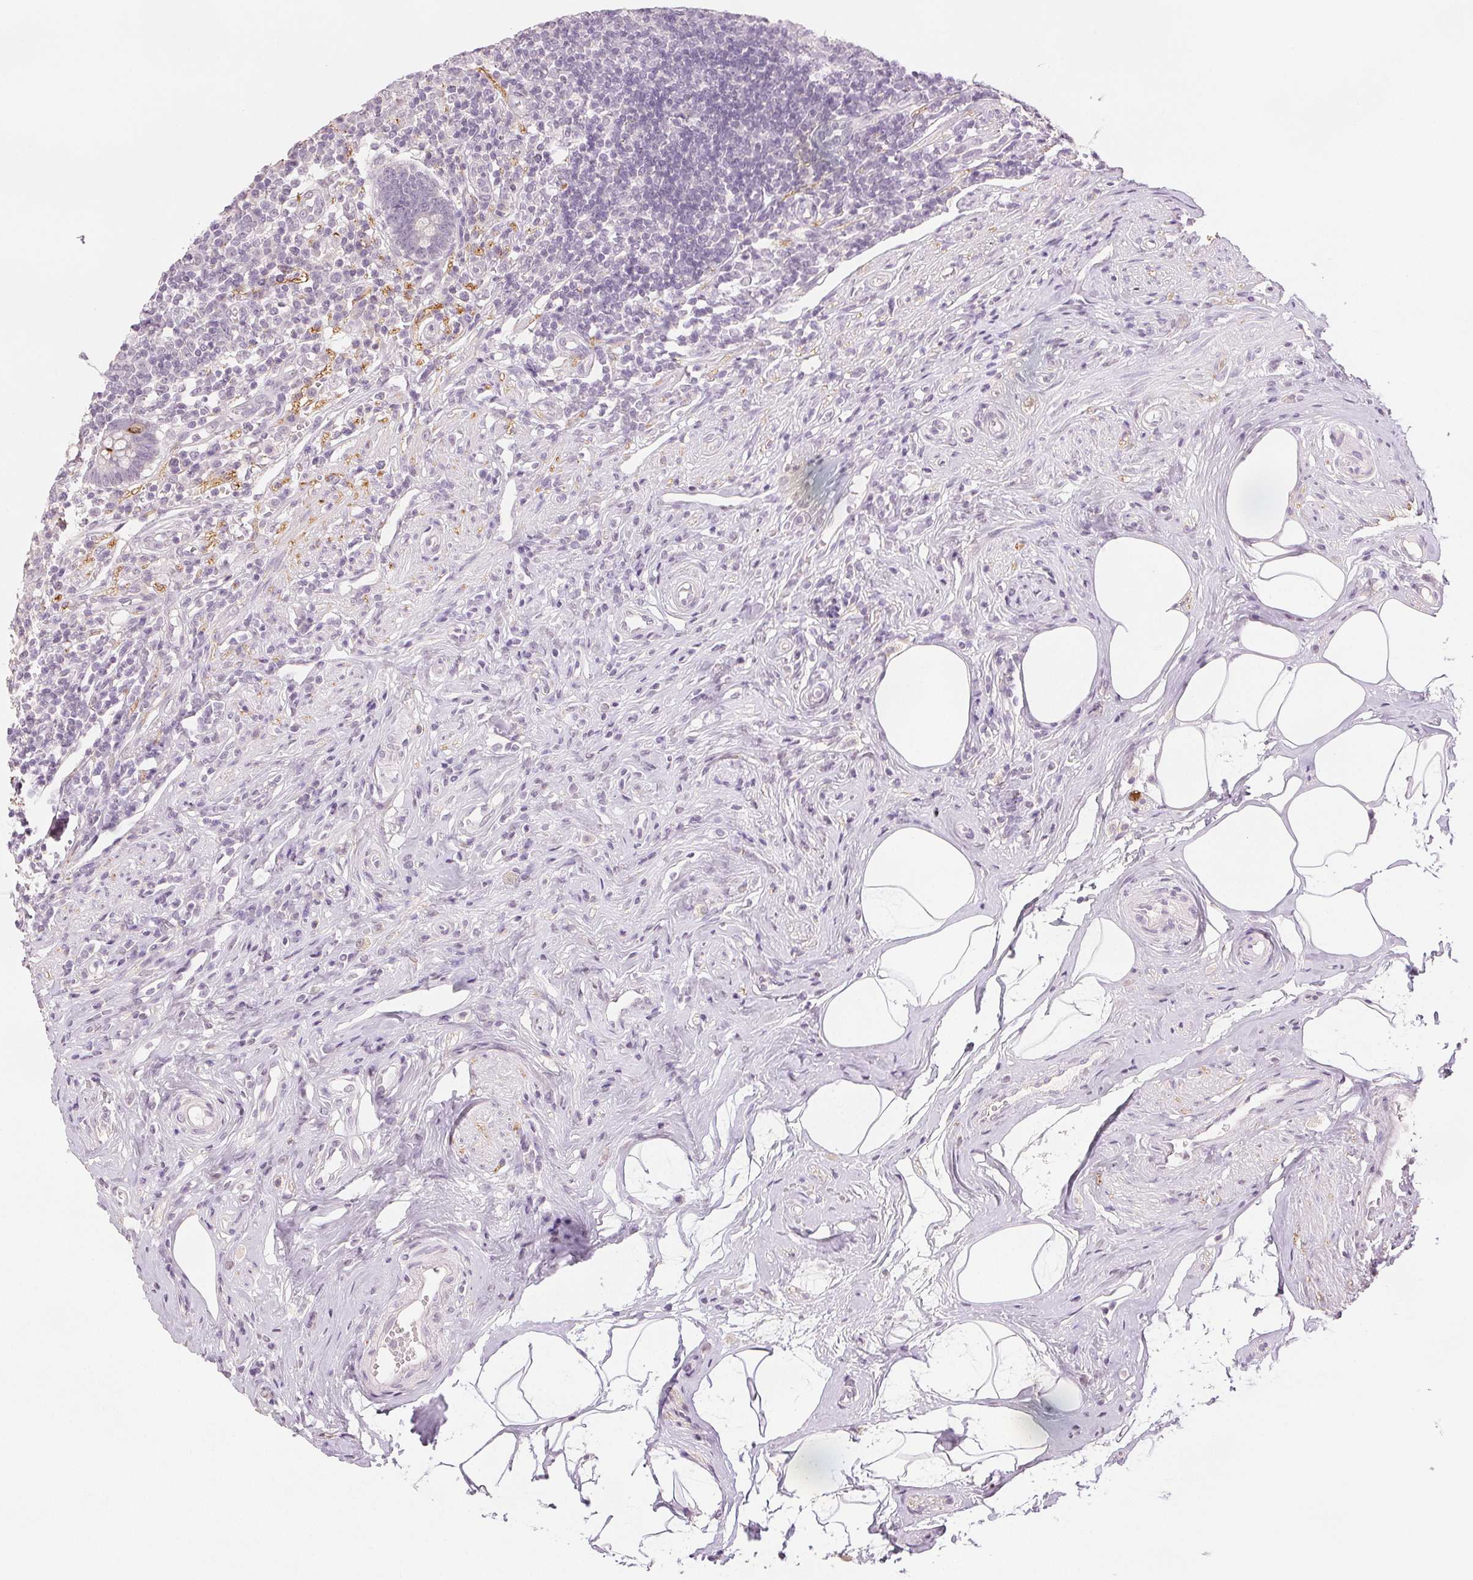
{"staining": {"intensity": "strong", "quantity": "<25%", "location": "cytoplasmic/membranous,nuclear"}, "tissue": "appendix", "cell_type": "Glandular cells", "image_type": "normal", "snomed": [{"axis": "morphology", "description": "Normal tissue, NOS"}, {"axis": "topography", "description": "Appendix"}], "caption": "Protein staining shows strong cytoplasmic/membranous,nuclear positivity in approximately <25% of glandular cells in benign appendix.", "gene": "SCGN", "patient": {"sex": "female", "age": 56}}